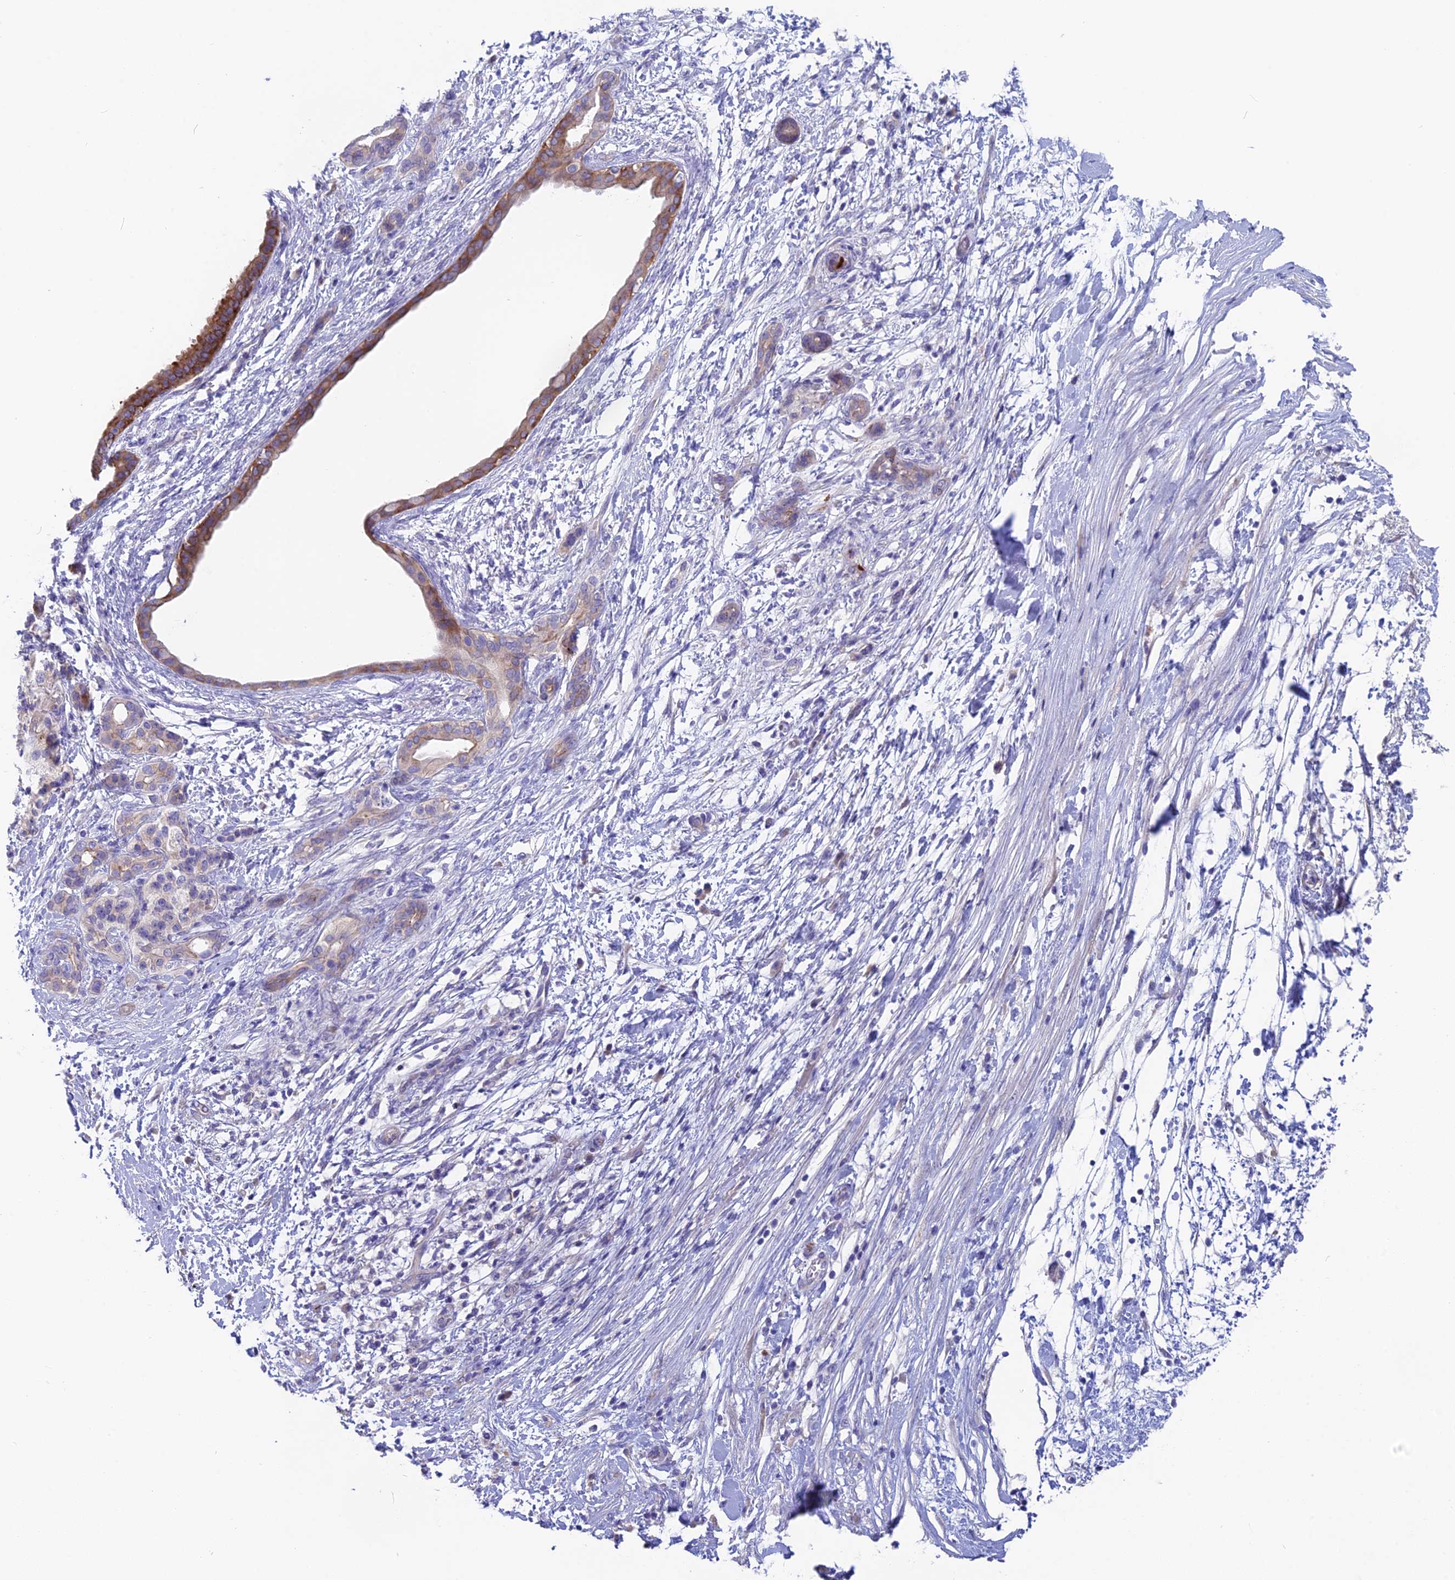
{"staining": {"intensity": "moderate", "quantity": "<25%", "location": "cytoplasmic/membranous"}, "tissue": "pancreatic cancer", "cell_type": "Tumor cells", "image_type": "cancer", "snomed": [{"axis": "morphology", "description": "Adenocarcinoma, NOS"}, {"axis": "topography", "description": "Pancreas"}], "caption": "A micrograph showing moderate cytoplasmic/membranous positivity in about <25% of tumor cells in pancreatic adenocarcinoma, as visualized by brown immunohistochemical staining.", "gene": "TENT4B", "patient": {"sex": "female", "age": 55}}